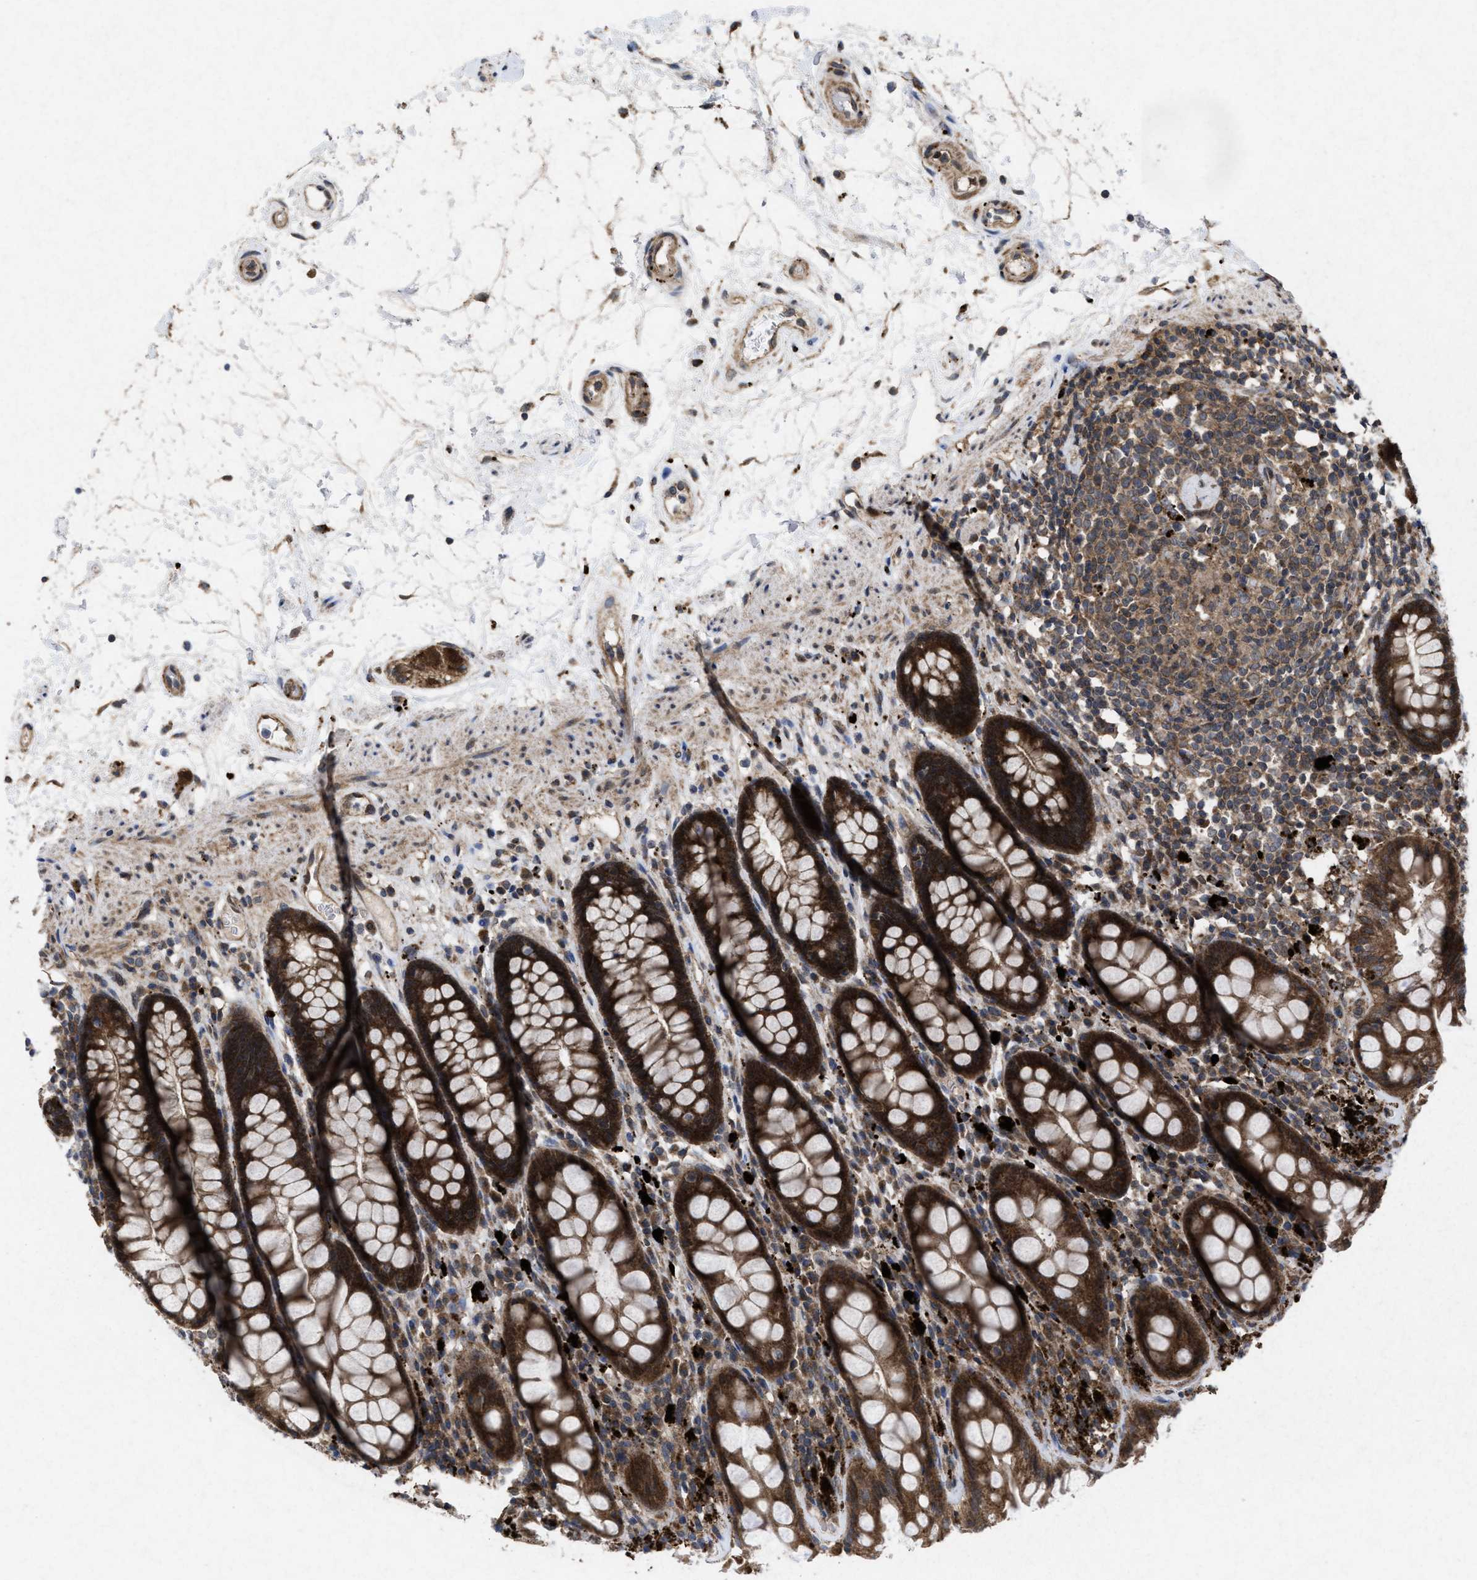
{"staining": {"intensity": "strong", "quantity": ">75%", "location": "cytoplasmic/membranous"}, "tissue": "rectum", "cell_type": "Glandular cells", "image_type": "normal", "snomed": [{"axis": "morphology", "description": "Normal tissue, NOS"}, {"axis": "topography", "description": "Rectum"}], "caption": "Normal rectum was stained to show a protein in brown. There is high levels of strong cytoplasmic/membranous positivity in approximately >75% of glandular cells. The protein of interest is stained brown, and the nuclei are stained in blue (DAB IHC with brightfield microscopy, high magnification).", "gene": "MSI2", "patient": {"sex": "male", "age": 64}}